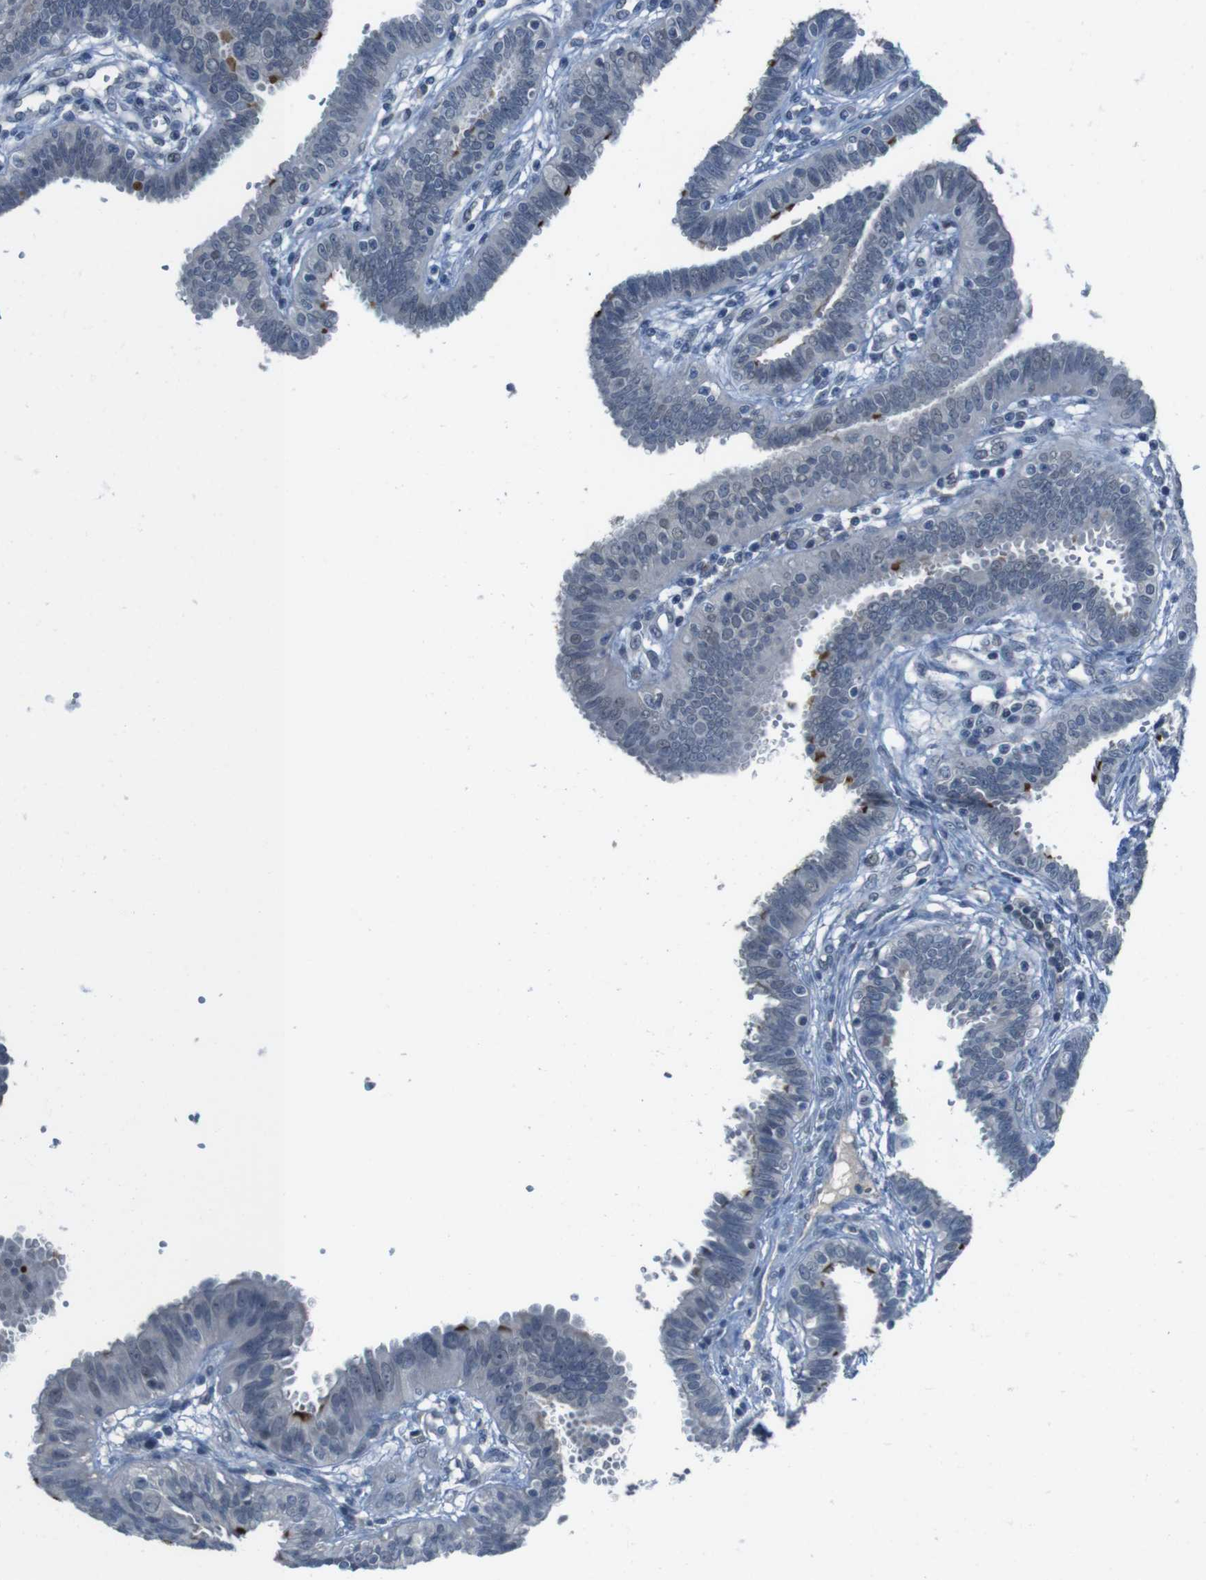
{"staining": {"intensity": "strong", "quantity": "<25%", "location": "cytoplasmic/membranous"}, "tissue": "fallopian tube", "cell_type": "Glandular cells", "image_type": "normal", "snomed": [{"axis": "morphology", "description": "Normal tissue, NOS"}, {"axis": "topography", "description": "Fallopian tube"}], "caption": "Strong cytoplasmic/membranous positivity is present in approximately <25% of glandular cells in normal fallopian tube.", "gene": "CDHR2", "patient": {"sex": "female", "age": 32}}